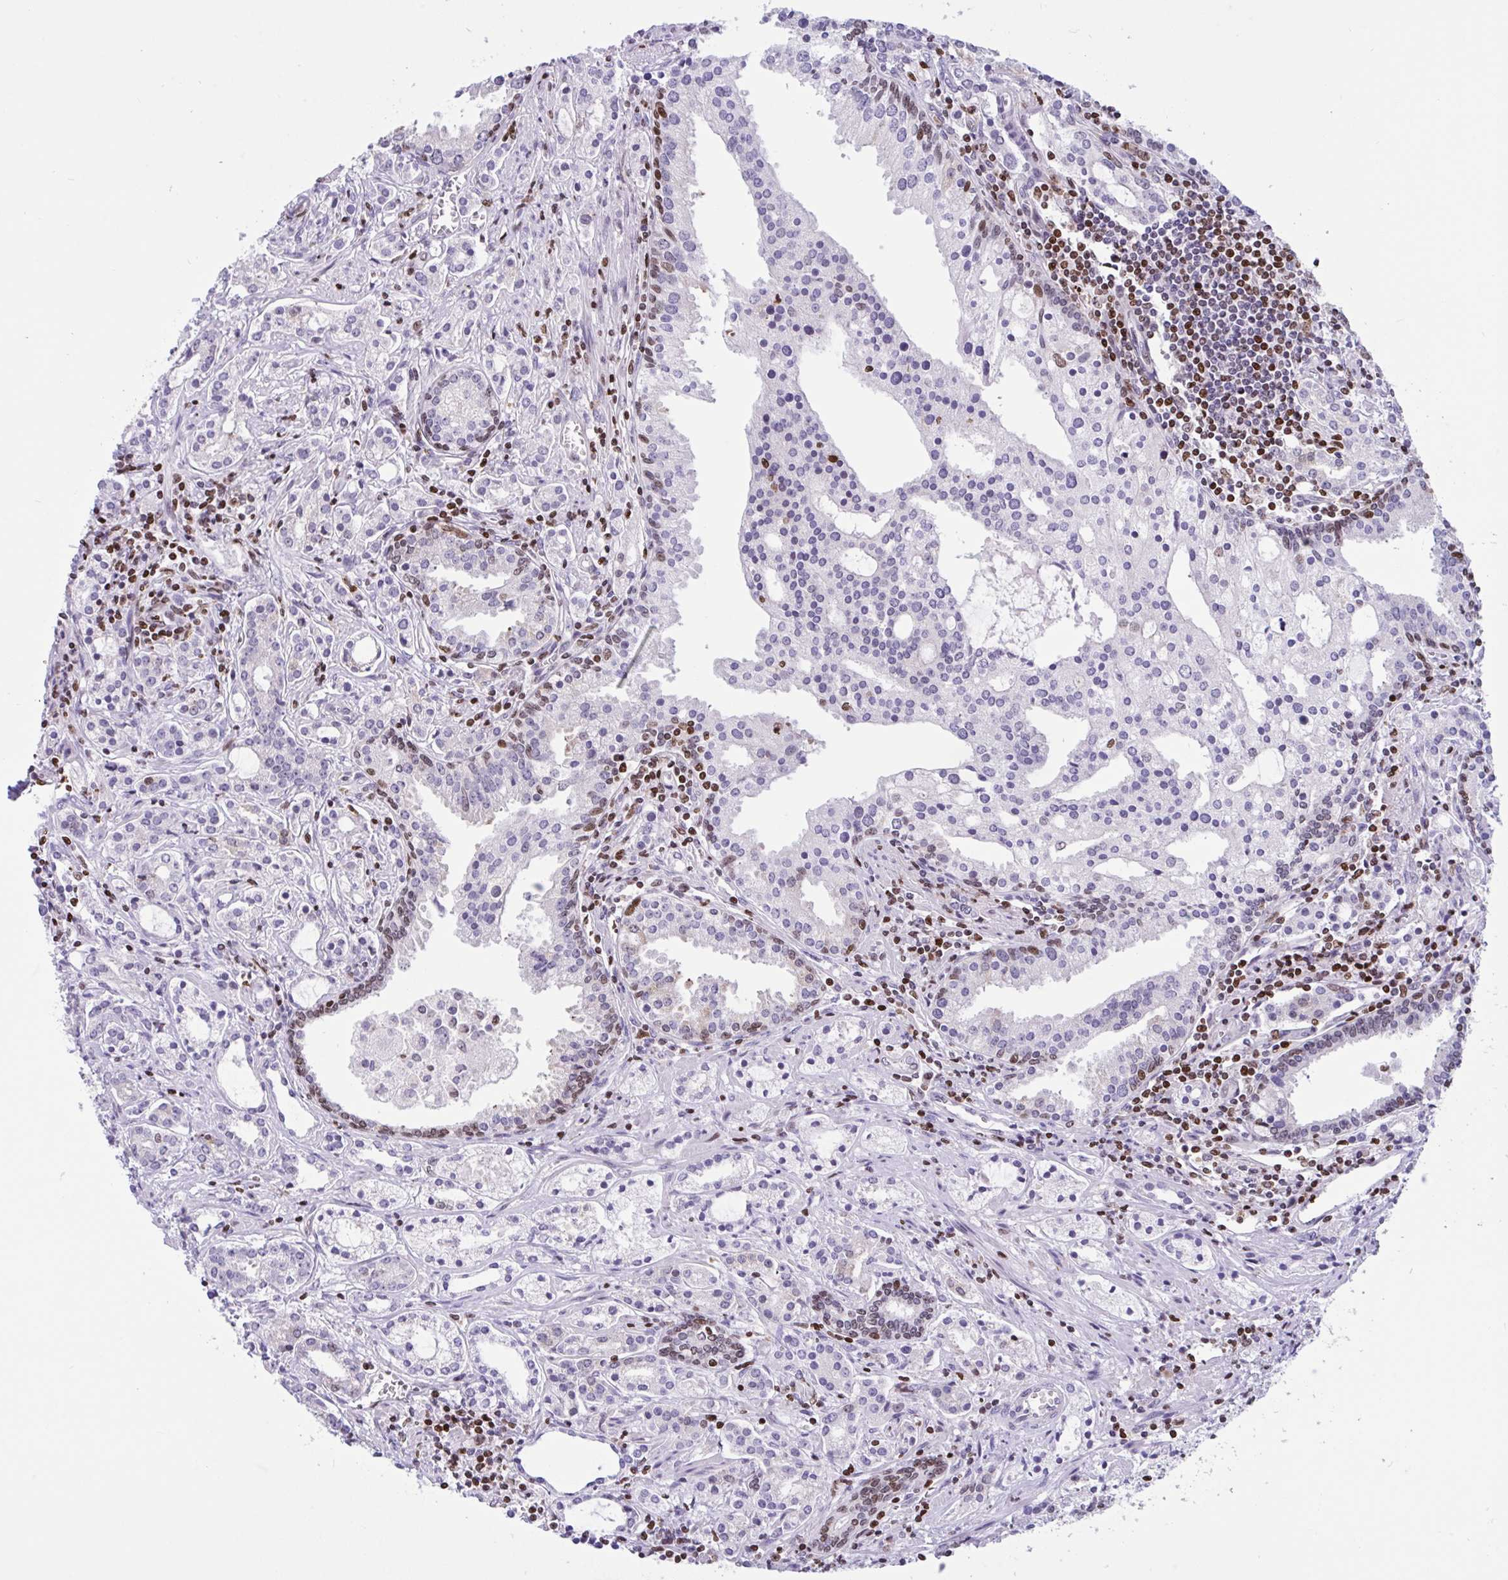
{"staining": {"intensity": "negative", "quantity": "none", "location": "none"}, "tissue": "prostate cancer", "cell_type": "Tumor cells", "image_type": "cancer", "snomed": [{"axis": "morphology", "description": "Adenocarcinoma, Medium grade"}, {"axis": "topography", "description": "Prostate"}], "caption": "DAB immunohistochemical staining of prostate cancer (medium-grade adenocarcinoma) demonstrates no significant expression in tumor cells.", "gene": "HMGB2", "patient": {"sex": "male", "age": 57}}